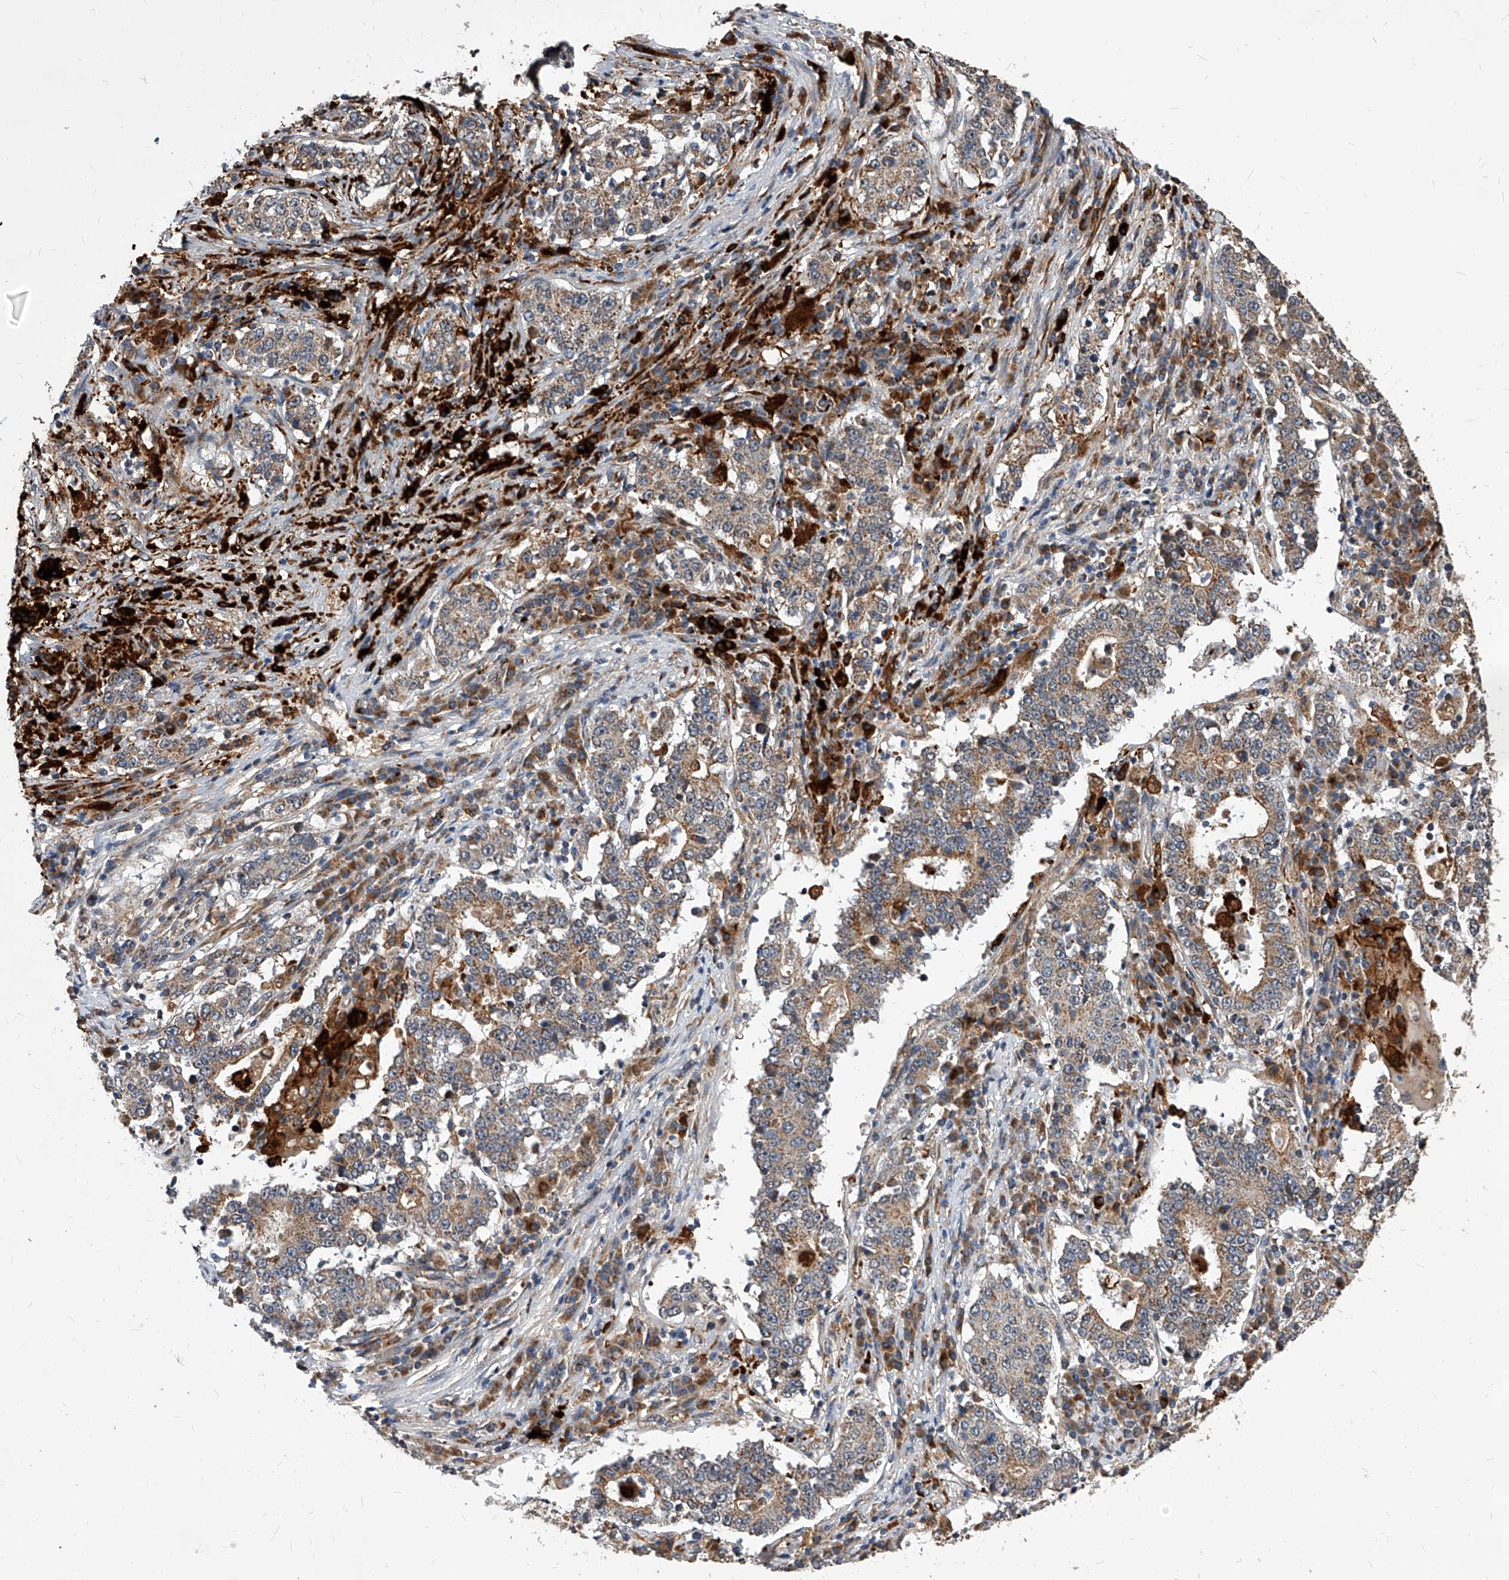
{"staining": {"intensity": "moderate", "quantity": ">75%", "location": "cytoplasmic/membranous"}, "tissue": "stomach cancer", "cell_type": "Tumor cells", "image_type": "cancer", "snomed": [{"axis": "morphology", "description": "Adenocarcinoma, NOS"}, {"axis": "topography", "description": "Stomach"}], "caption": "Moderate cytoplasmic/membranous staining for a protein is appreciated in approximately >75% of tumor cells of stomach adenocarcinoma using IHC.", "gene": "SOBP", "patient": {"sex": "male", "age": 59}}